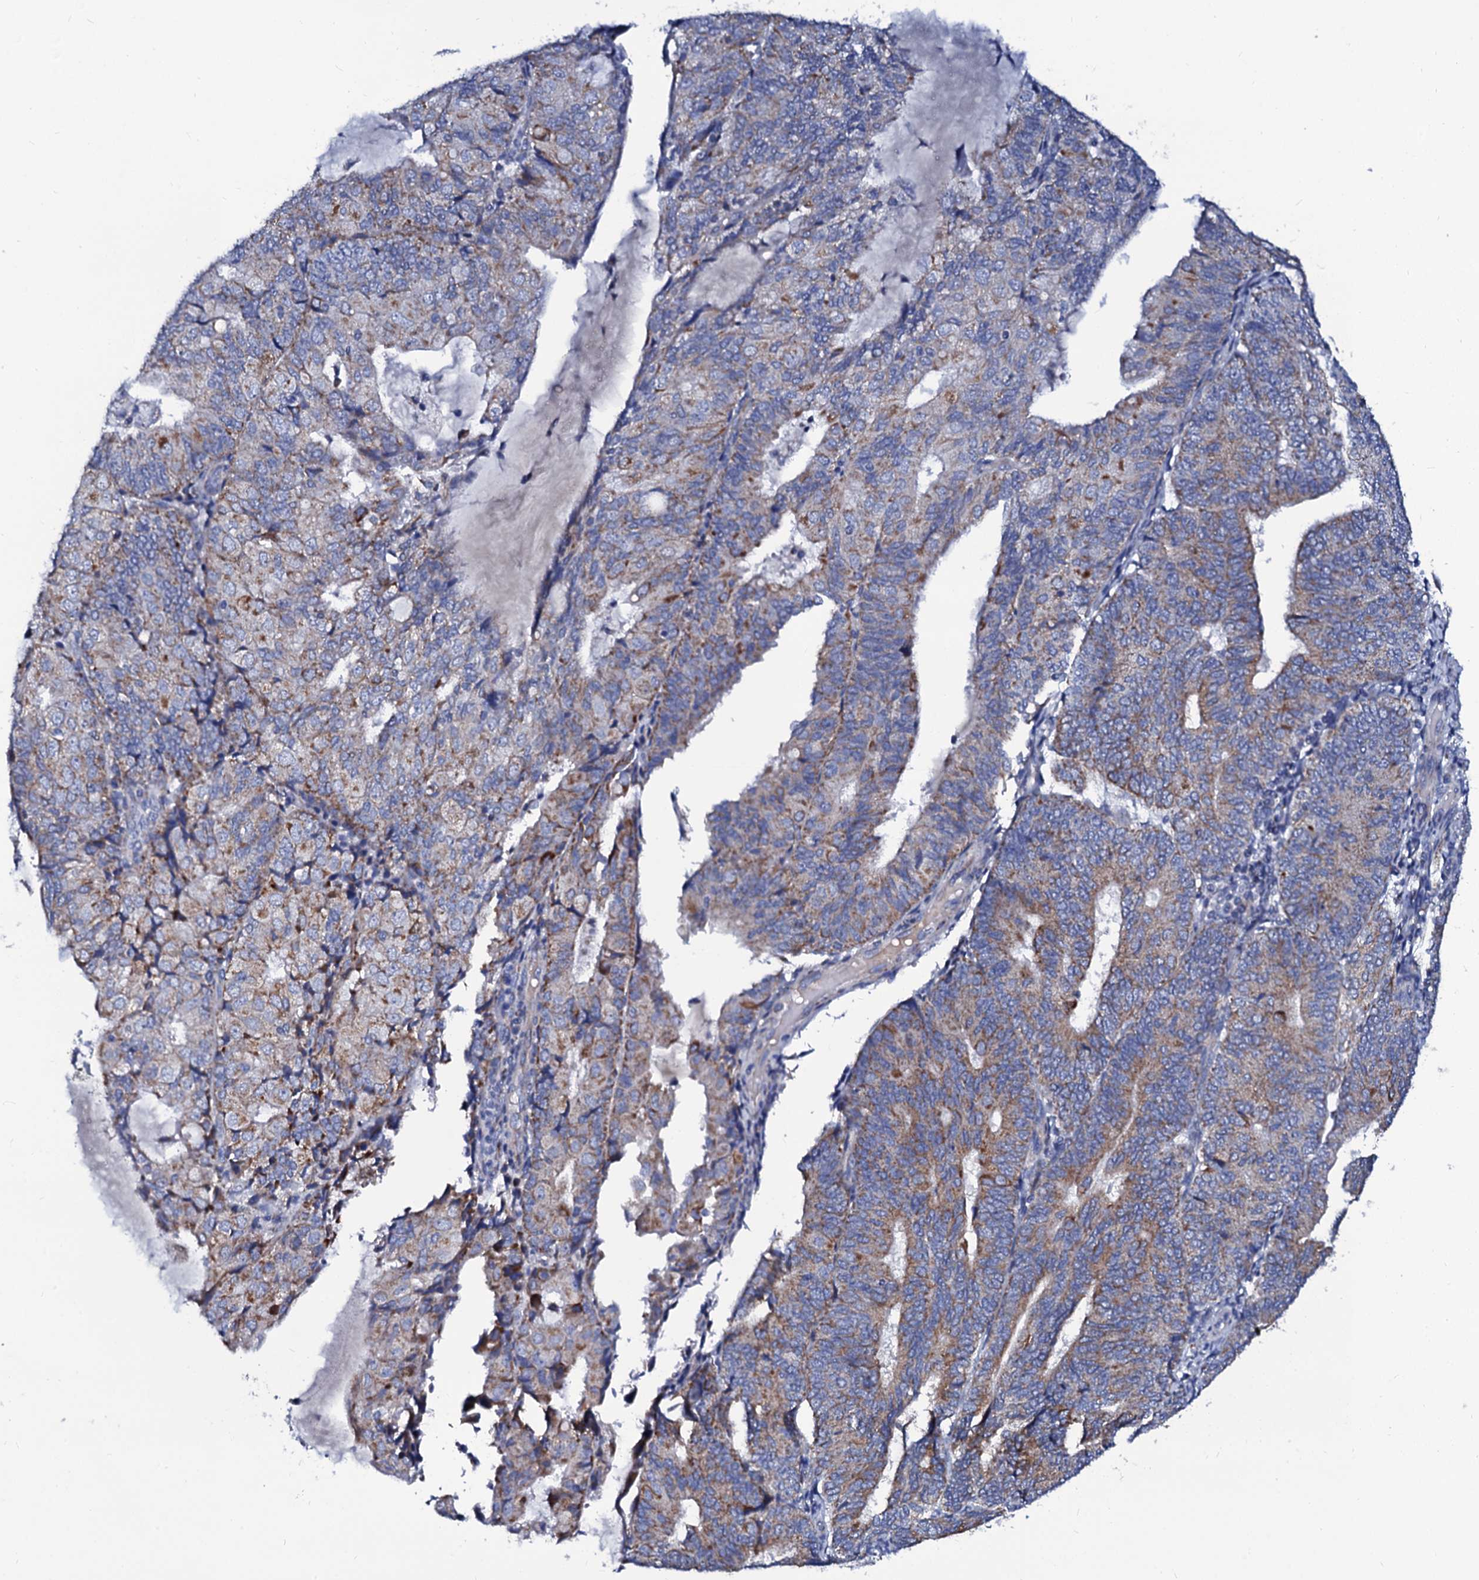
{"staining": {"intensity": "moderate", "quantity": "25%-75%", "location": "cytoplasmic/membranous"}, "tissue": "endometrial cancer", "cell_type": "Tumor cells", "image_type": "cancer", "snomed": [{"axis": "morphology", "description": "Adenocarcinoma, NOS"}, {"axis": "topography", "description": "Endometrium"}], "caption": "Protein staining demonstrates moderate cytoplasmic/membranous expression in approximately 25%-75% of tumor cells in endometrial adenocarcinoma.", "gene": "SLC37A4", "patient": {"sex": "female", "age": 81}}